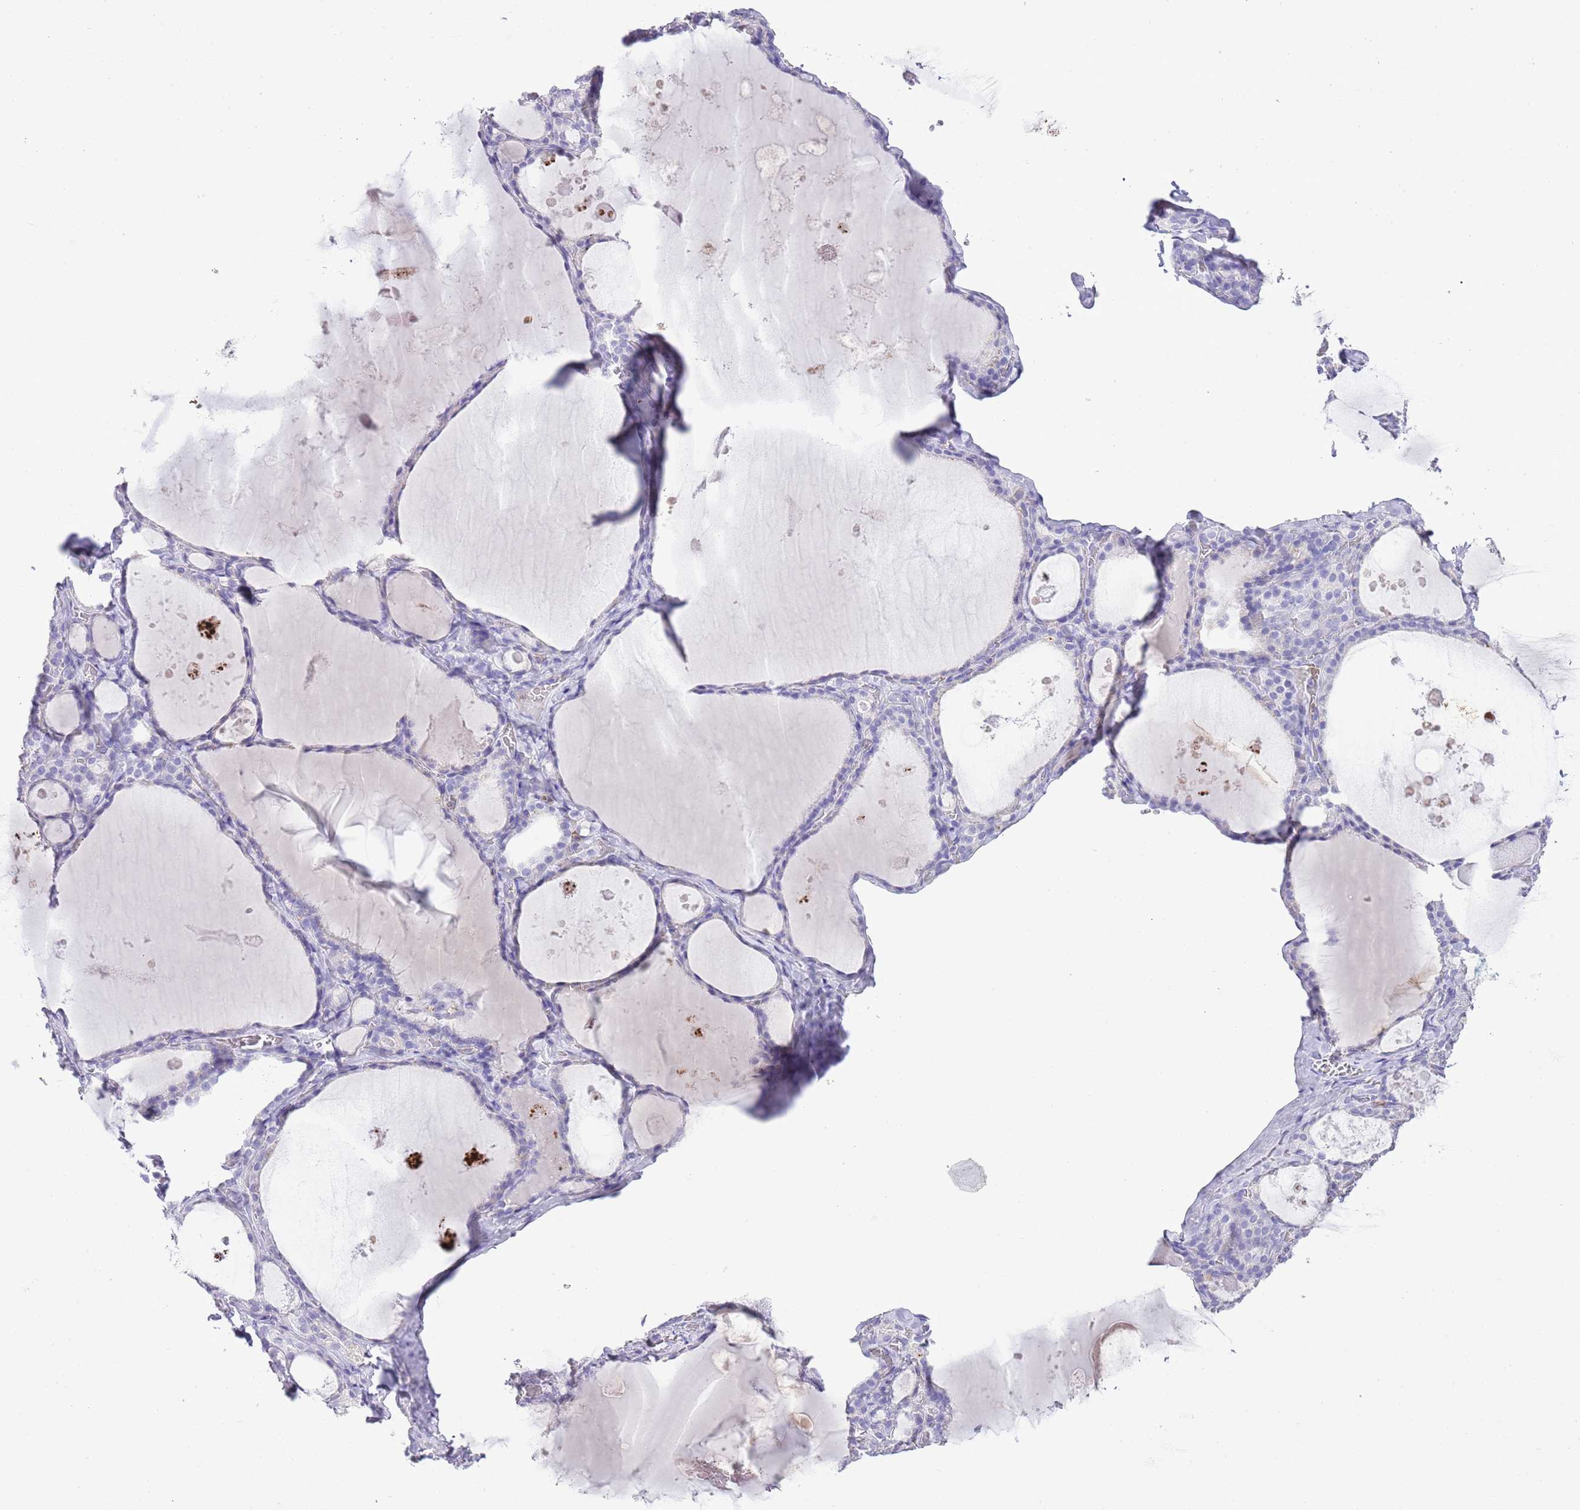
{"staining": {"intensity": "negative", "quantity": "none", "location": "none"}, "tissue": "thyroid gland", "cell_type": "Glandular cells", "image_type": "normal", "snomed": [{"axis": "morphology", "description": "Normal tissue, NOS"}, {"axis": "topography", "description": "Thyroid gland"}], "caption": "Glandular cells are negative for brown protein staining in benign thyroid gland. (DAB (3,3'-diaminobenzidine) immunohistochemistry (IHC) visualized using brightfield microscopy, high magnification).", "gene": "OR2Z1", "patient": {"sex": "male", "age": 56}}